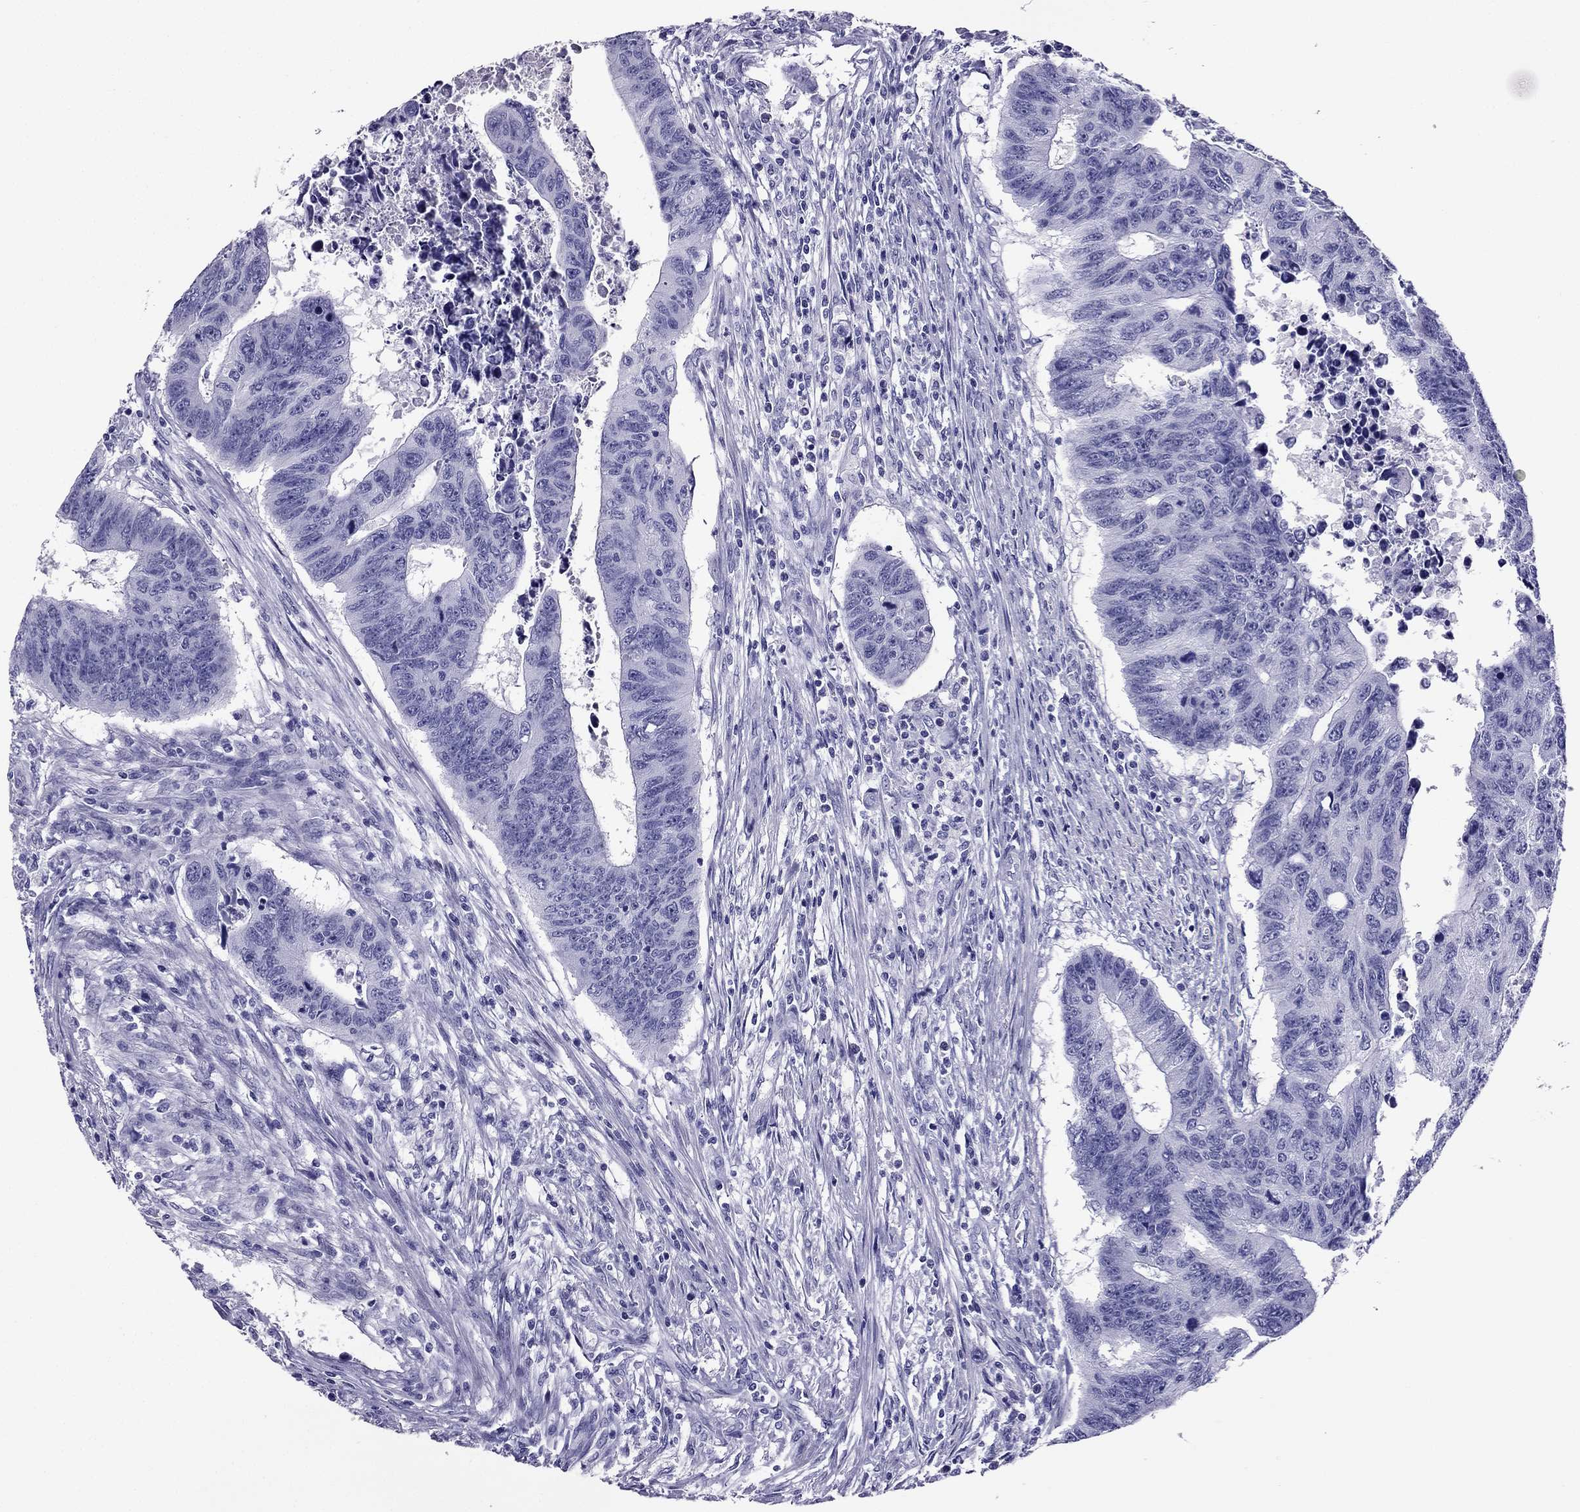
{"staining": {"intensity": "negative", "quantity": "none", "location": "none"}, "tissue": "colorectal cancer", "cell_type": "Tumor cells", "image_type": "cancer", "snomed": [{"axis": "morphology", "description": "Adenocarcinoma, NOS"}, {"axis": "topography", "description": "Rectum"}], "caption": "Colorectal adenocarcinoma was stained to show a protein in brown. There is no significant staining in tumor cells.", "gene": "PDE6A", "patient": {"sex": "female", "age": 85}}